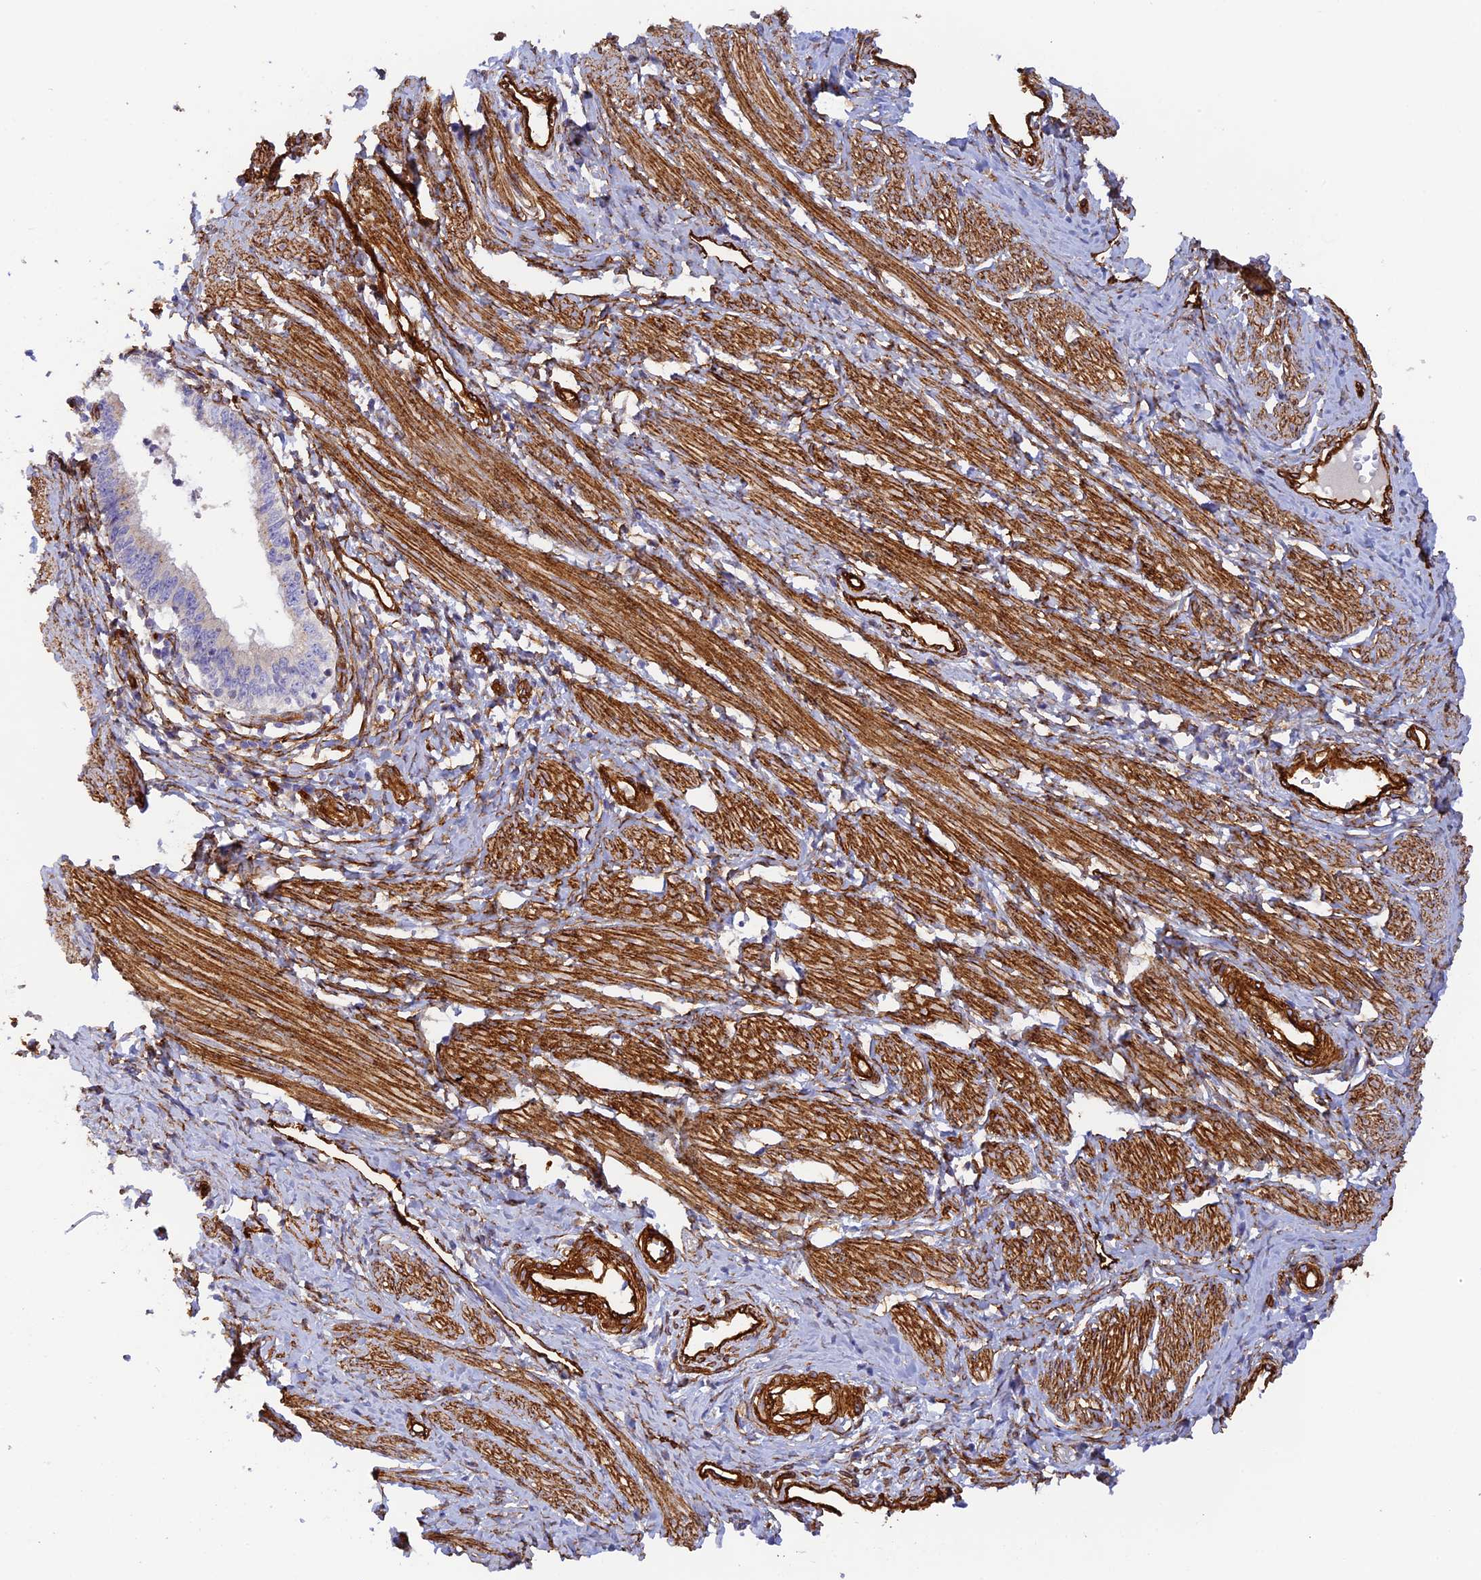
{"staining": {"intensity": "negative", "quantity": "none", "location": "none"}, "tissue": "cervical cancer", "cell_type": "Tumor cells", "image_type": "cancer", "snomed": [{"axis": "morphology", "description": "Adenocarcinoma, NOS"}, {"axis": "topography", "description": "Cervix"}], "caption": "An image of adenocarcinoma (cervical) stained for a protein shows no brown staining in tumor cells.", "gene": "MYO9A", "patient": {"sex": "female", "age": 36}}